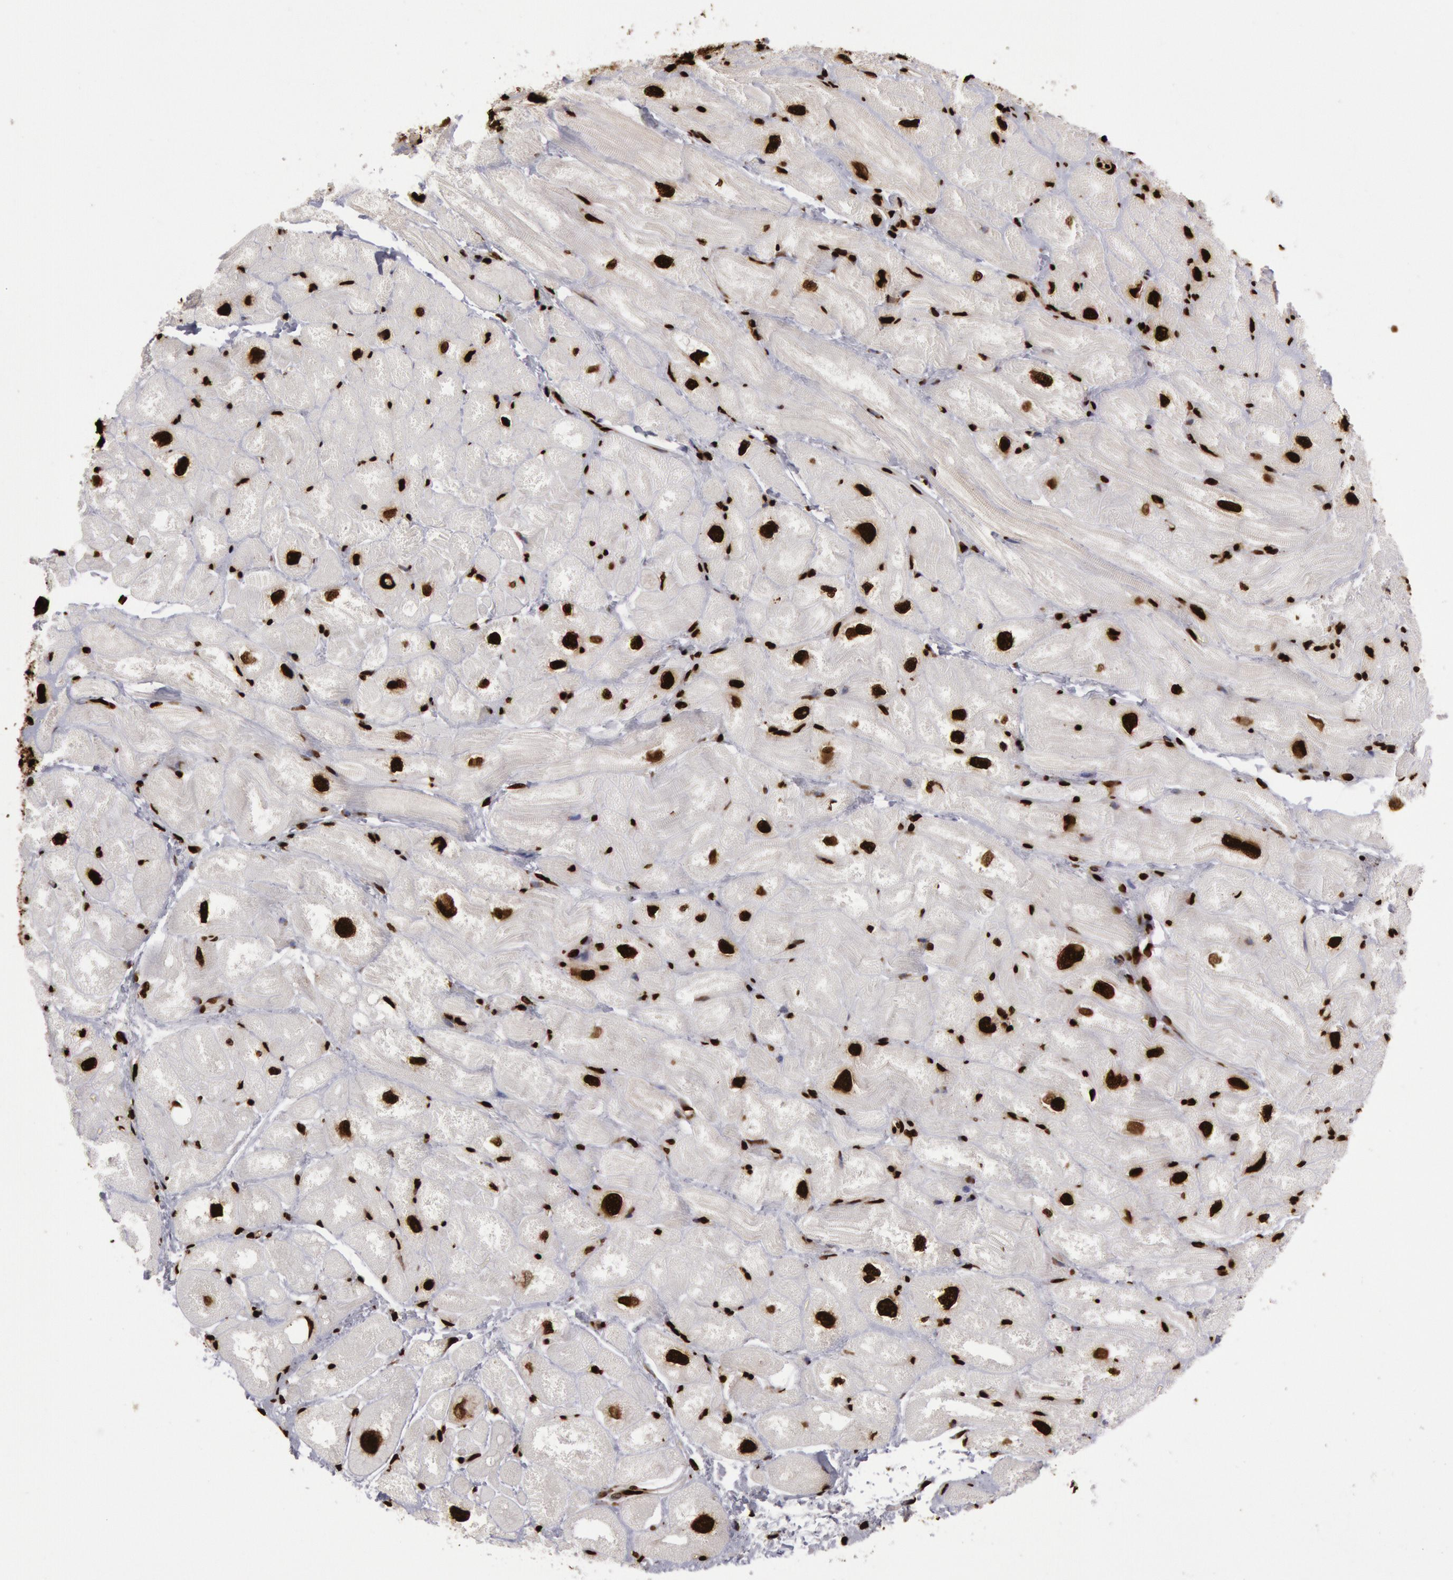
{"staining": {"intensity": "strong", "quantity": ">75%", "location": "nuclear"}, "tissue": "heart muscle", "cell_type": "Cardiomyocytes", "image_type": "normal", "snomed": [{"axis": "morphology", "description": "Normal tissue, NOS"}, {"axis": "topography", "description": "Heart"}], "caption": "The histopathology image demonstrates immunohistochemical staining of unremarkable heart muscle. There is strong nuclear expression is present in about >75% of cardiomyocytes.", "gene": "H3", "patient": {"sex": "male", "age": 49}}